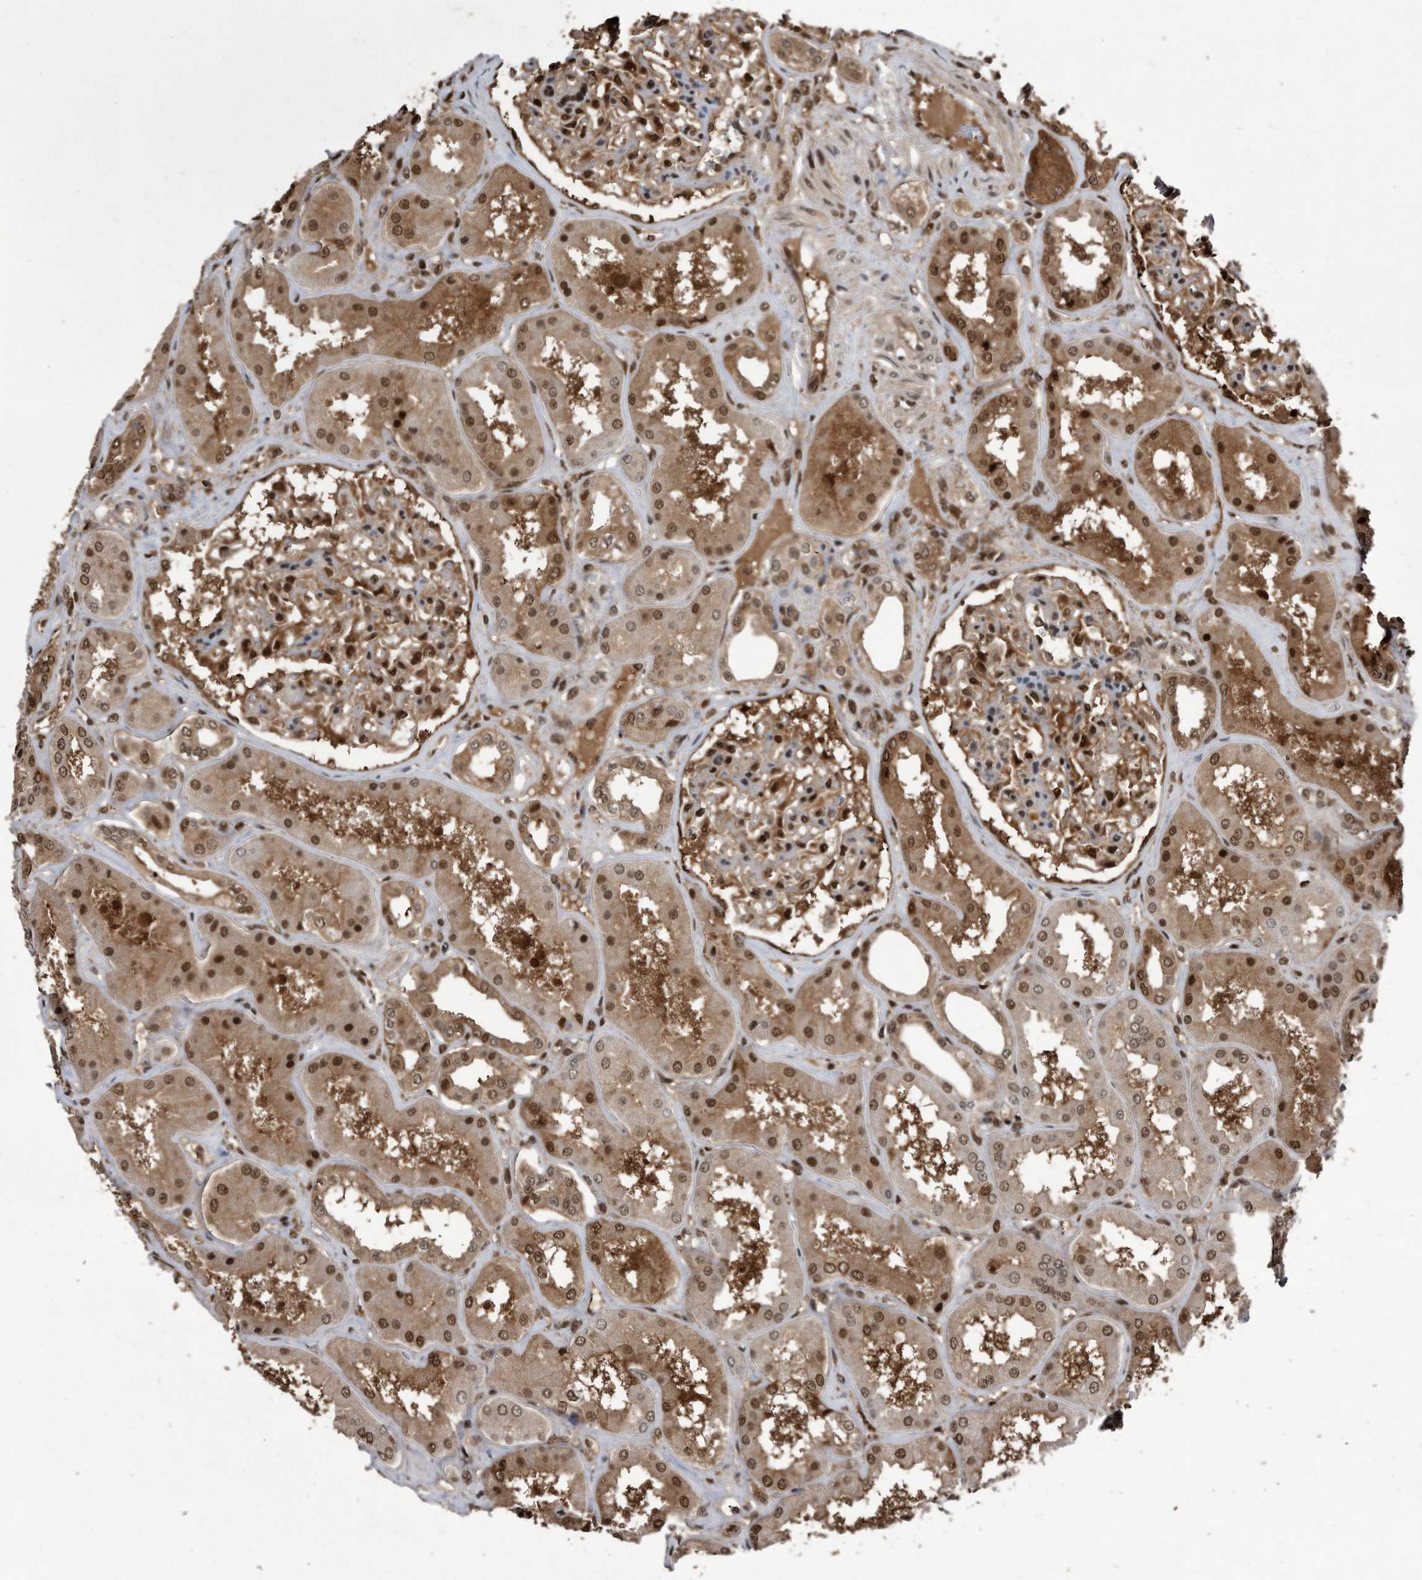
{"staining": {"intensity": "moderate", "quantity": ">75%", "location": "cytoplasmic/membranous,nuclear"}, "tissue": "kidney", "cell_type": "Cells in glomeruli", "image_type": "normal", "snomed": [{"axis": "morphology", "description": "Normal tissue, NOS"}, {"axis": "topography", "description": "Kidney"}], "caption": "IHC histopathology image of benign kidney stained for a protein (brown), which shows medium levels of moderate cytoplasmic/membranous,nuclear positivity in approximately >75% of cells in glomeruli.", "gene": "RAD23B", "patient": {"sex": "female", "age": 56}}